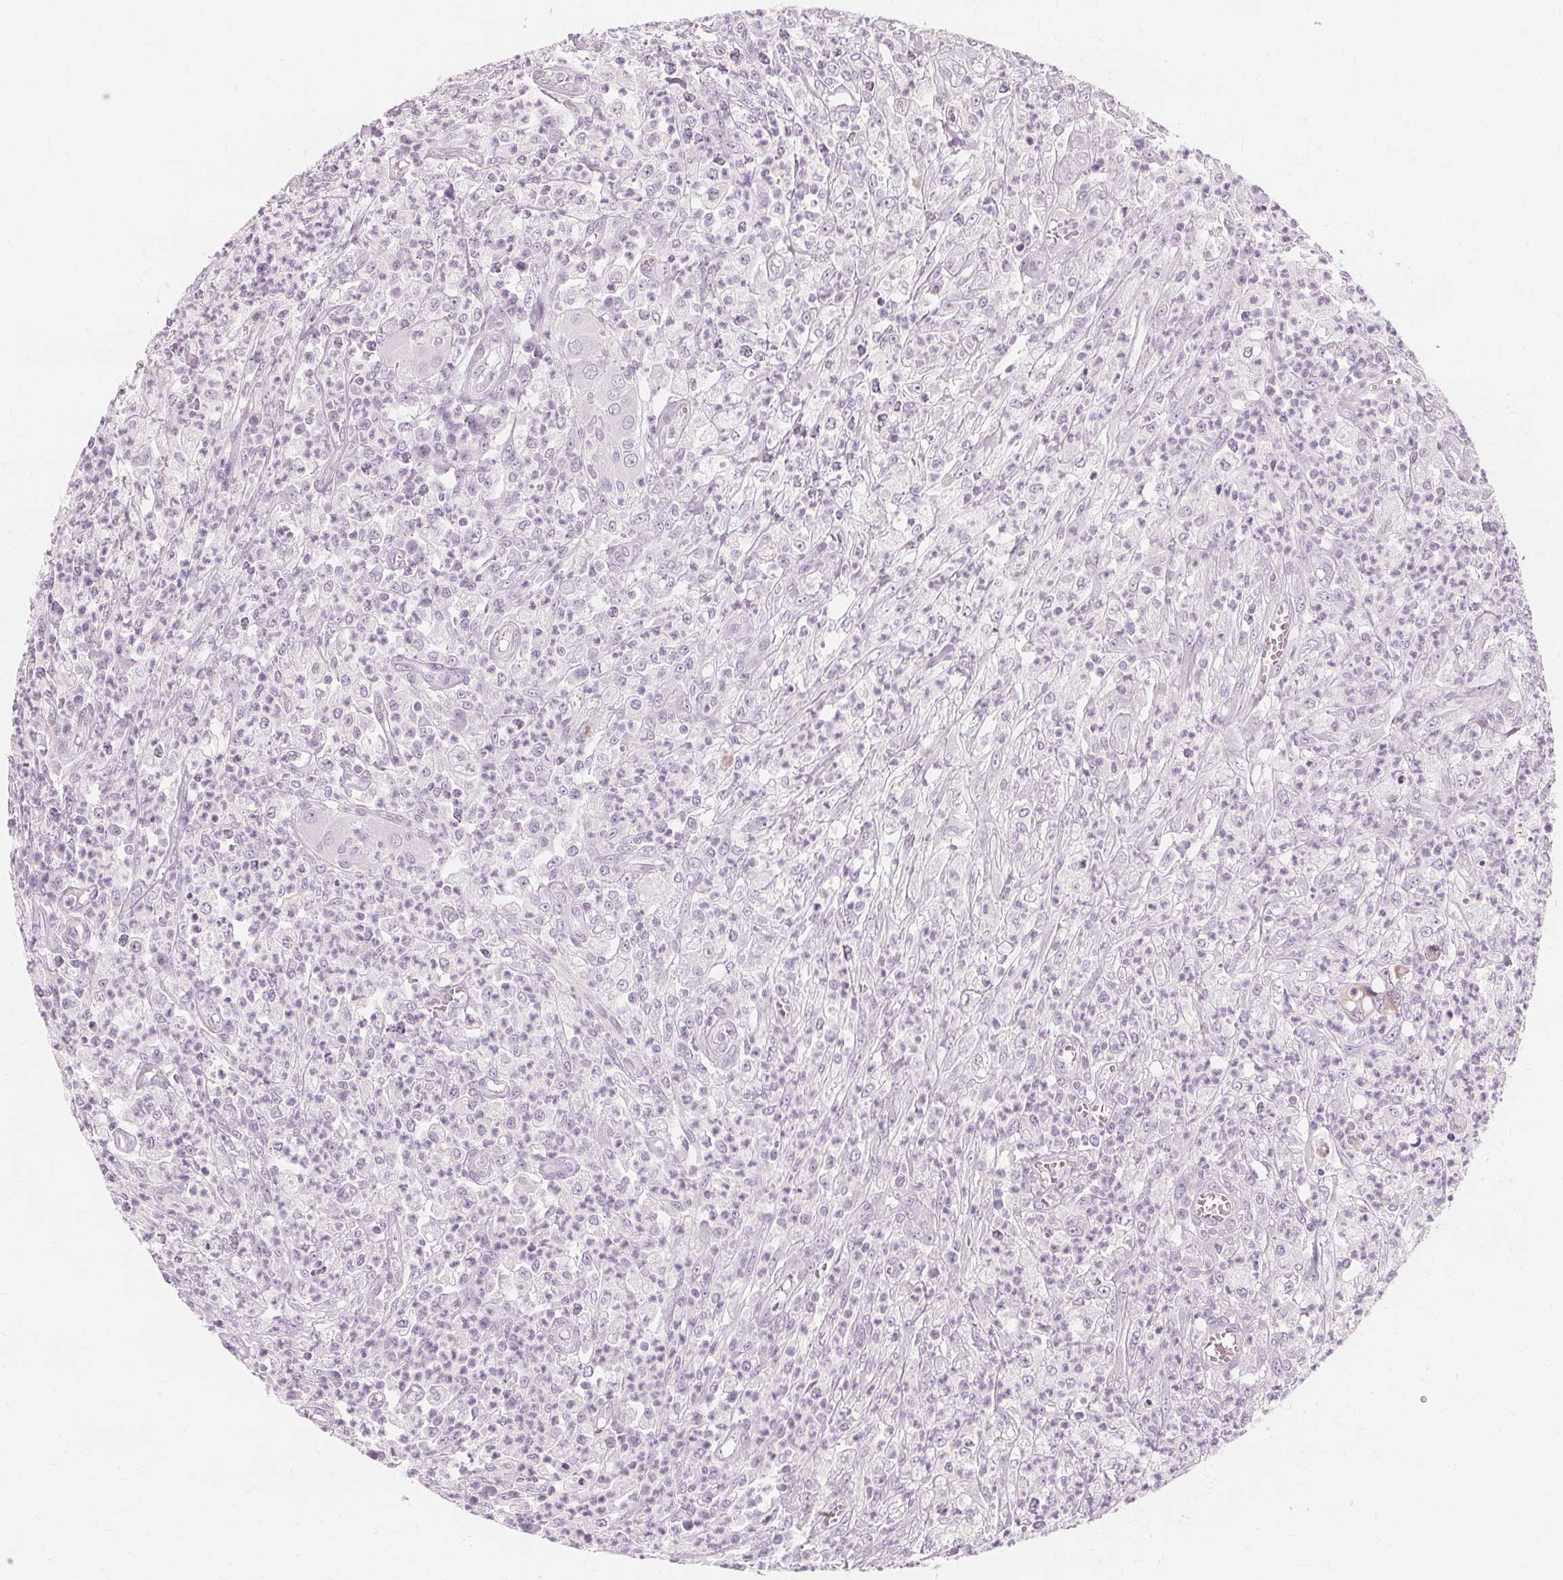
{"staining": {"intensity": "negative", "quantity": "none", "location": "none"}, "tissue": "colorectal cancer", "cell_type": "Tumor cells", "image_type": "cancer", "snomed": [{"axis": "morphology", "description": "Normal tissue, NOS"}, {"axis": "morphology", "description": "Adenocarcinoma, NOS"}, {"axis": "topography", "description": "Colon"}], "caption": "A high-resolution micrograph shows immunohistochemistry (IHC) staining of colorectal cancer (adenocarcinoma), which shows no significant positivity in tumor cells.", "gene": "TFF1", "patient": {"sex": "male", "age": 65}}